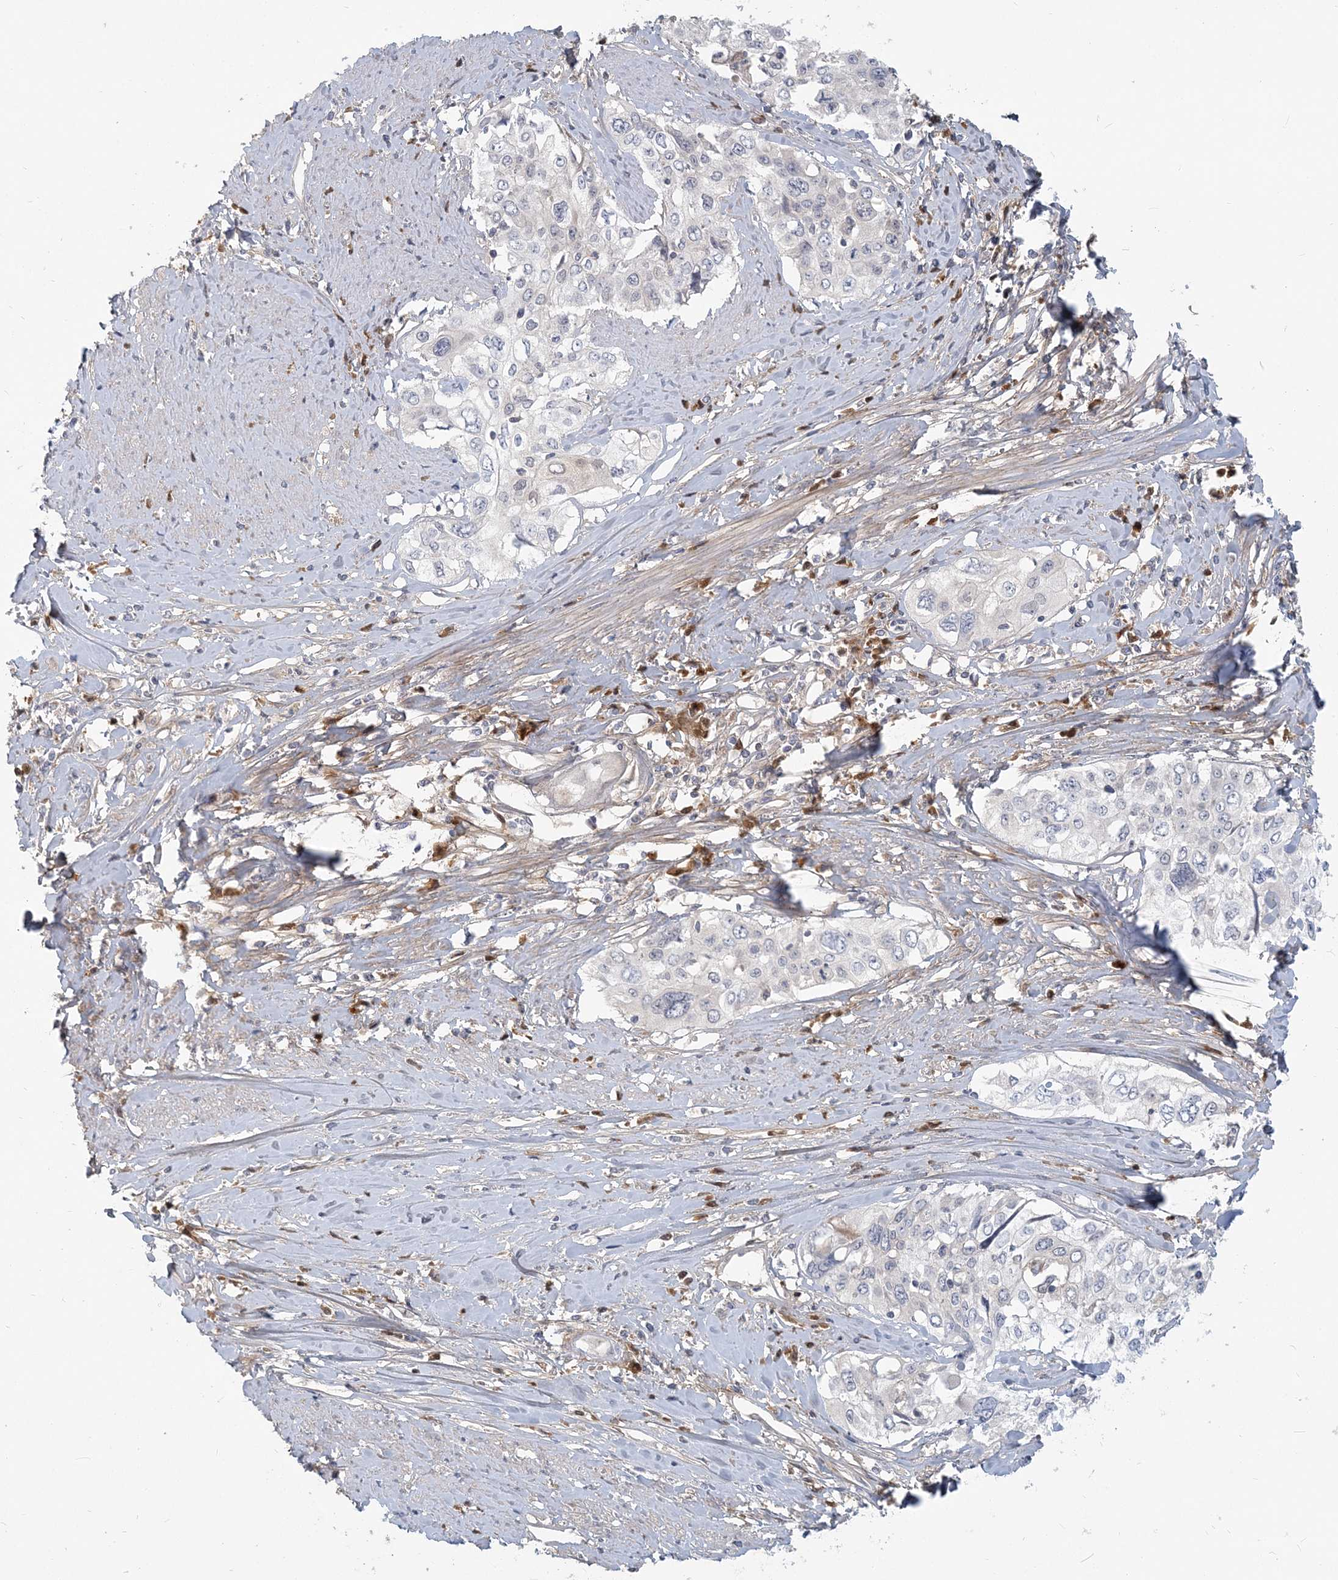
{"staining": {"intensity": "negative", "quantity": "none", "location": "none"}, "tissue": "cervical cancer", "cell_type": "Tumor cells", "image_type": "cancer", "snomed": [{"axis": "morphology", "description": "Squamous cell carcinoma, NOS"}, {"axis": "topography", "description": "Cervix"}], "caption": "This is a histopathology image of immunohistochemistry staining of cervical squamous cell carcinoma, which shows no positivity in tumor cells.", "gene": "GMPPA", "patient": {"sex": "female", "age": 31}}